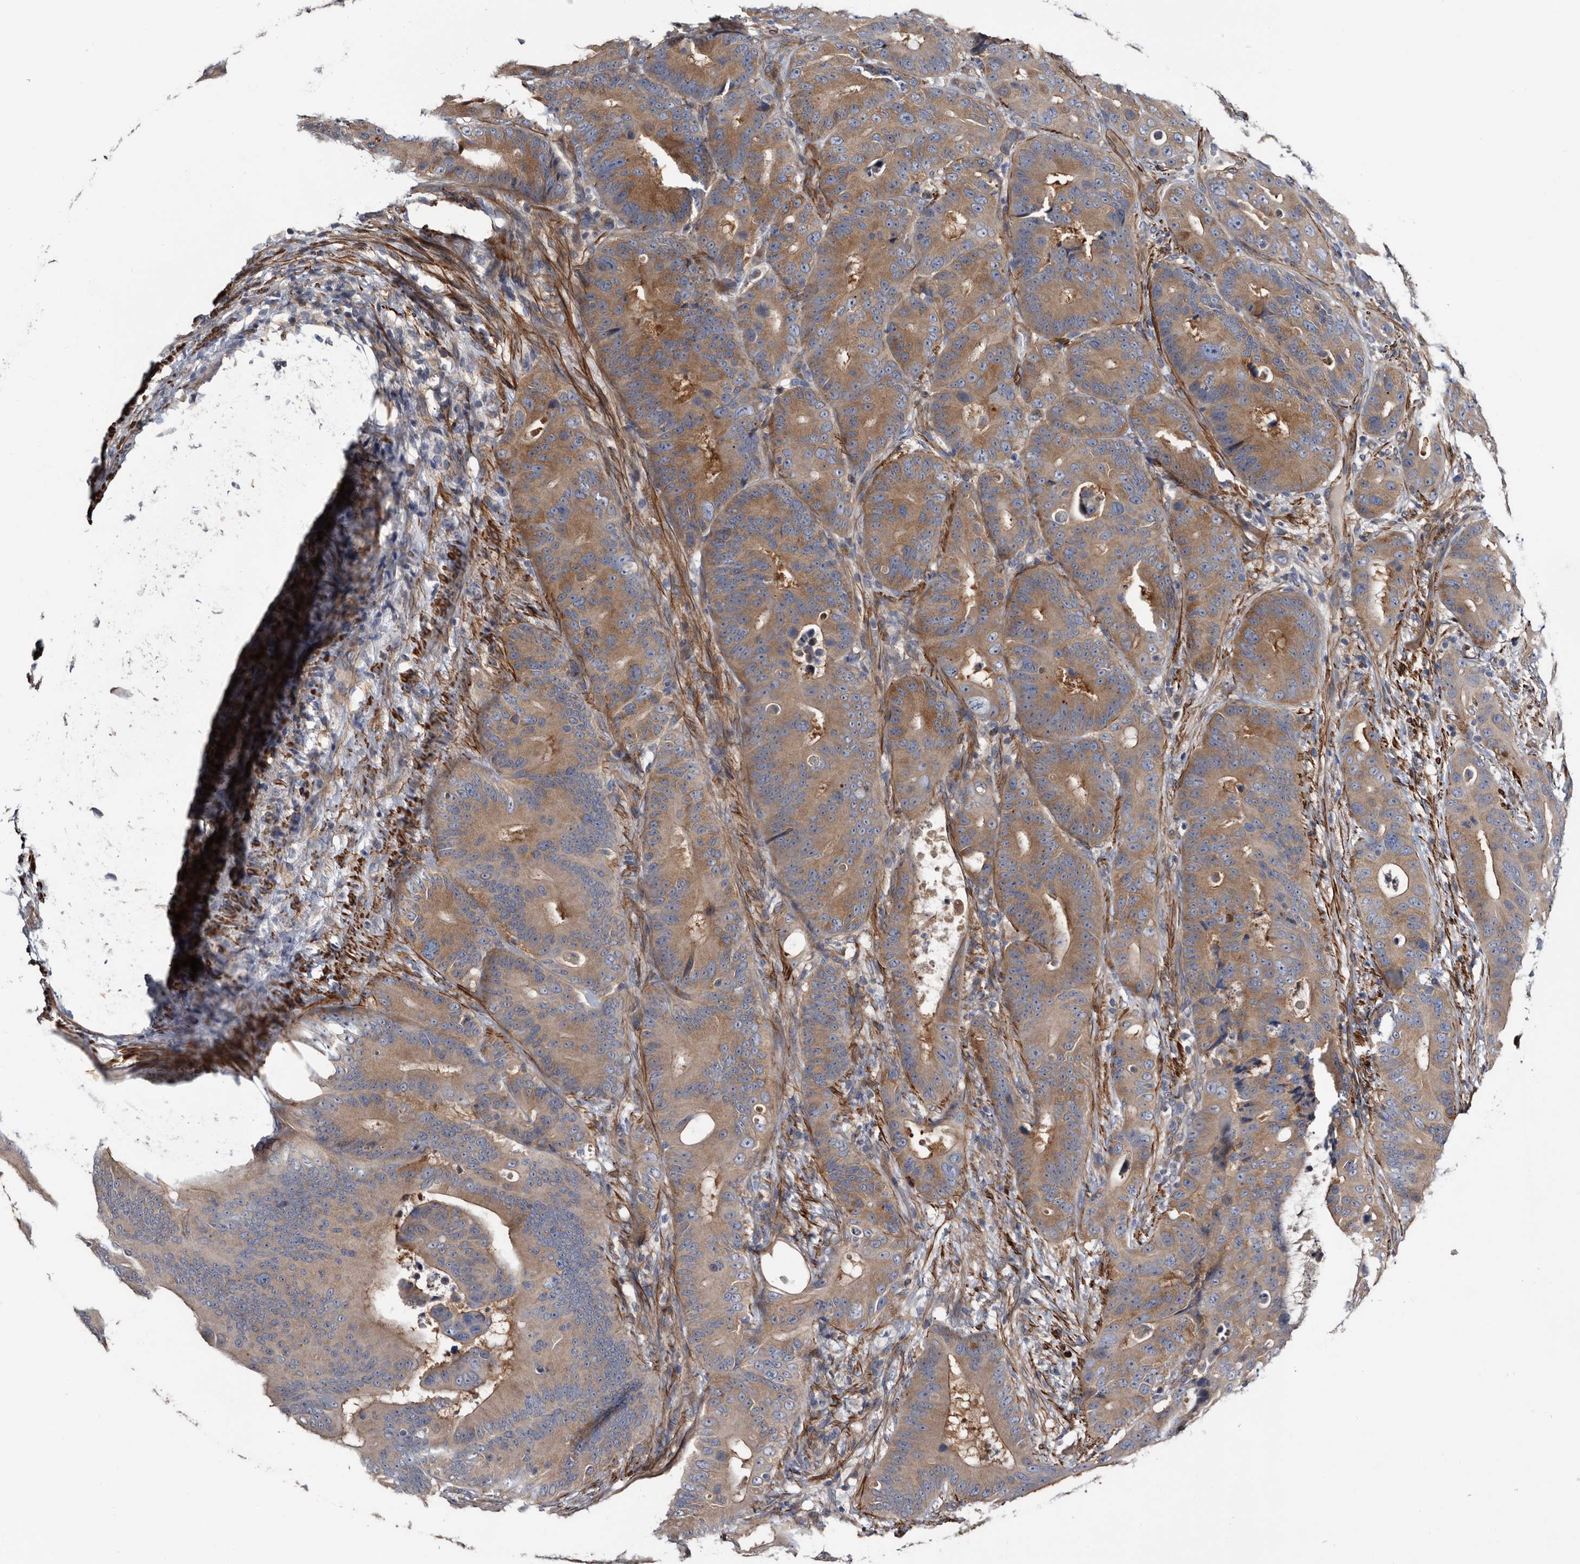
{"staining": {"intensity": "moderate", "quantity": ">75%", "location": "cytoplasmic/membranous"}, "tissue": "colorectal cancer", "cell_type": "Tumor cells", "image_type": "cancer", "snomed": [{"axis": "morphology", "description": "Adenocarcinoma, NOS"}, {"axis": "topography", "description": "Colon"}], "caption": "Colorectal cancer (adenocarcinoma) was stained to show a protein in brown. There is medium levels of moderate cytoplasmic/membranous positivity in about >75% of tumor cells. Ihc stains the protein of interest in brown and the nuclei are stained blue.", "gene": "IARS1", "patient": {"sex": "male", "age": 83}}